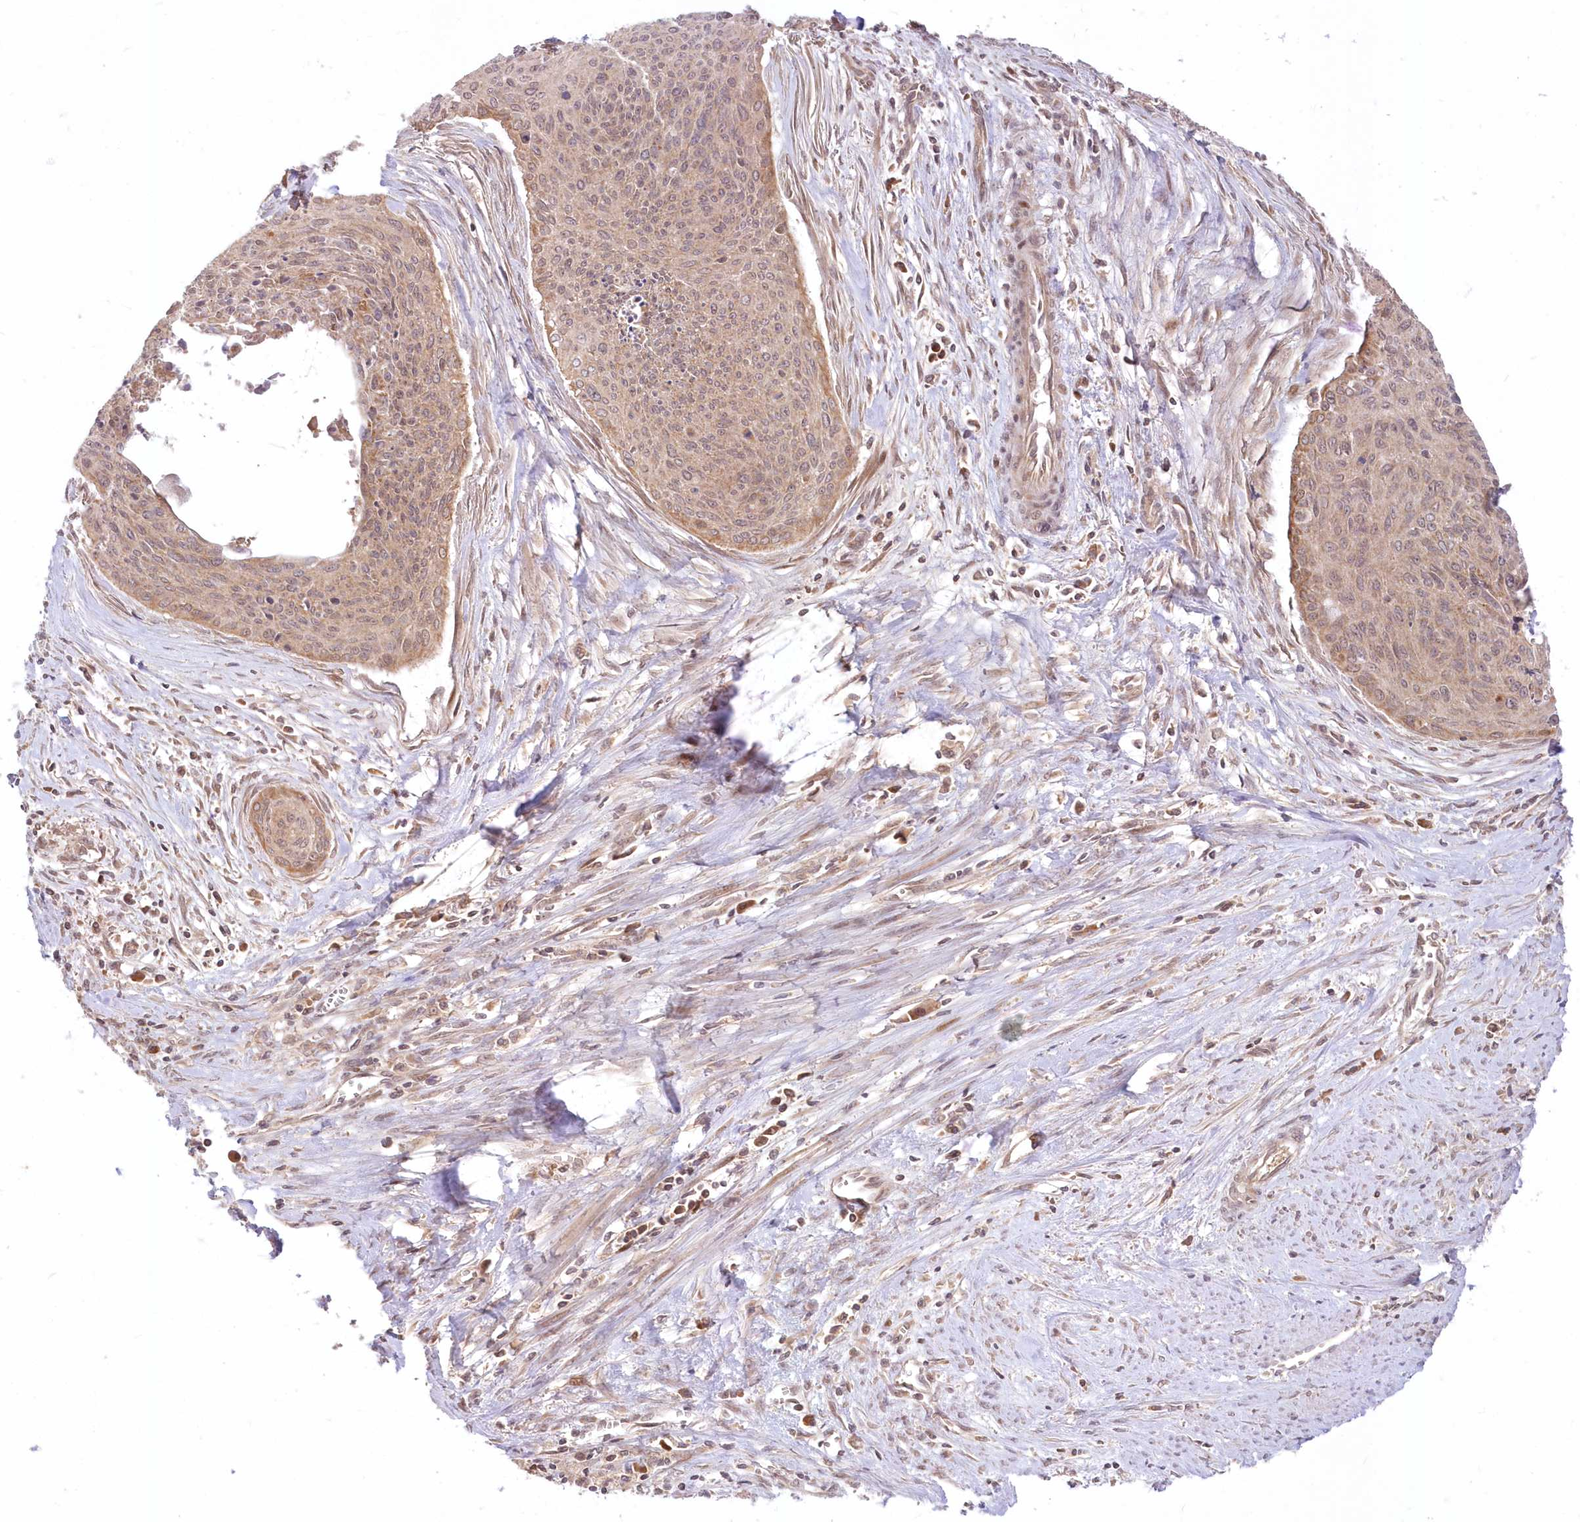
{"staining": {"intensity": "weak", "quantity": ">75%", "location": "cytoplasmic/membranous"}, "tissue": "cervical cancer", "cell_type": "Tumor cells", "image_type": "cancer", "snomed": [{"axis": "morphology", "description": "Squamous cell carcinoma, NOS"}, {"axis": "topography", "description": "Cervix"}], "caption": "The immunohistochemical stain highlights weak cytoplasmic/membranous expression in tumor cells of cervical cancer tissue.", "gene": "MTMR3", "patient": {"sex": "female", "age": 55}}